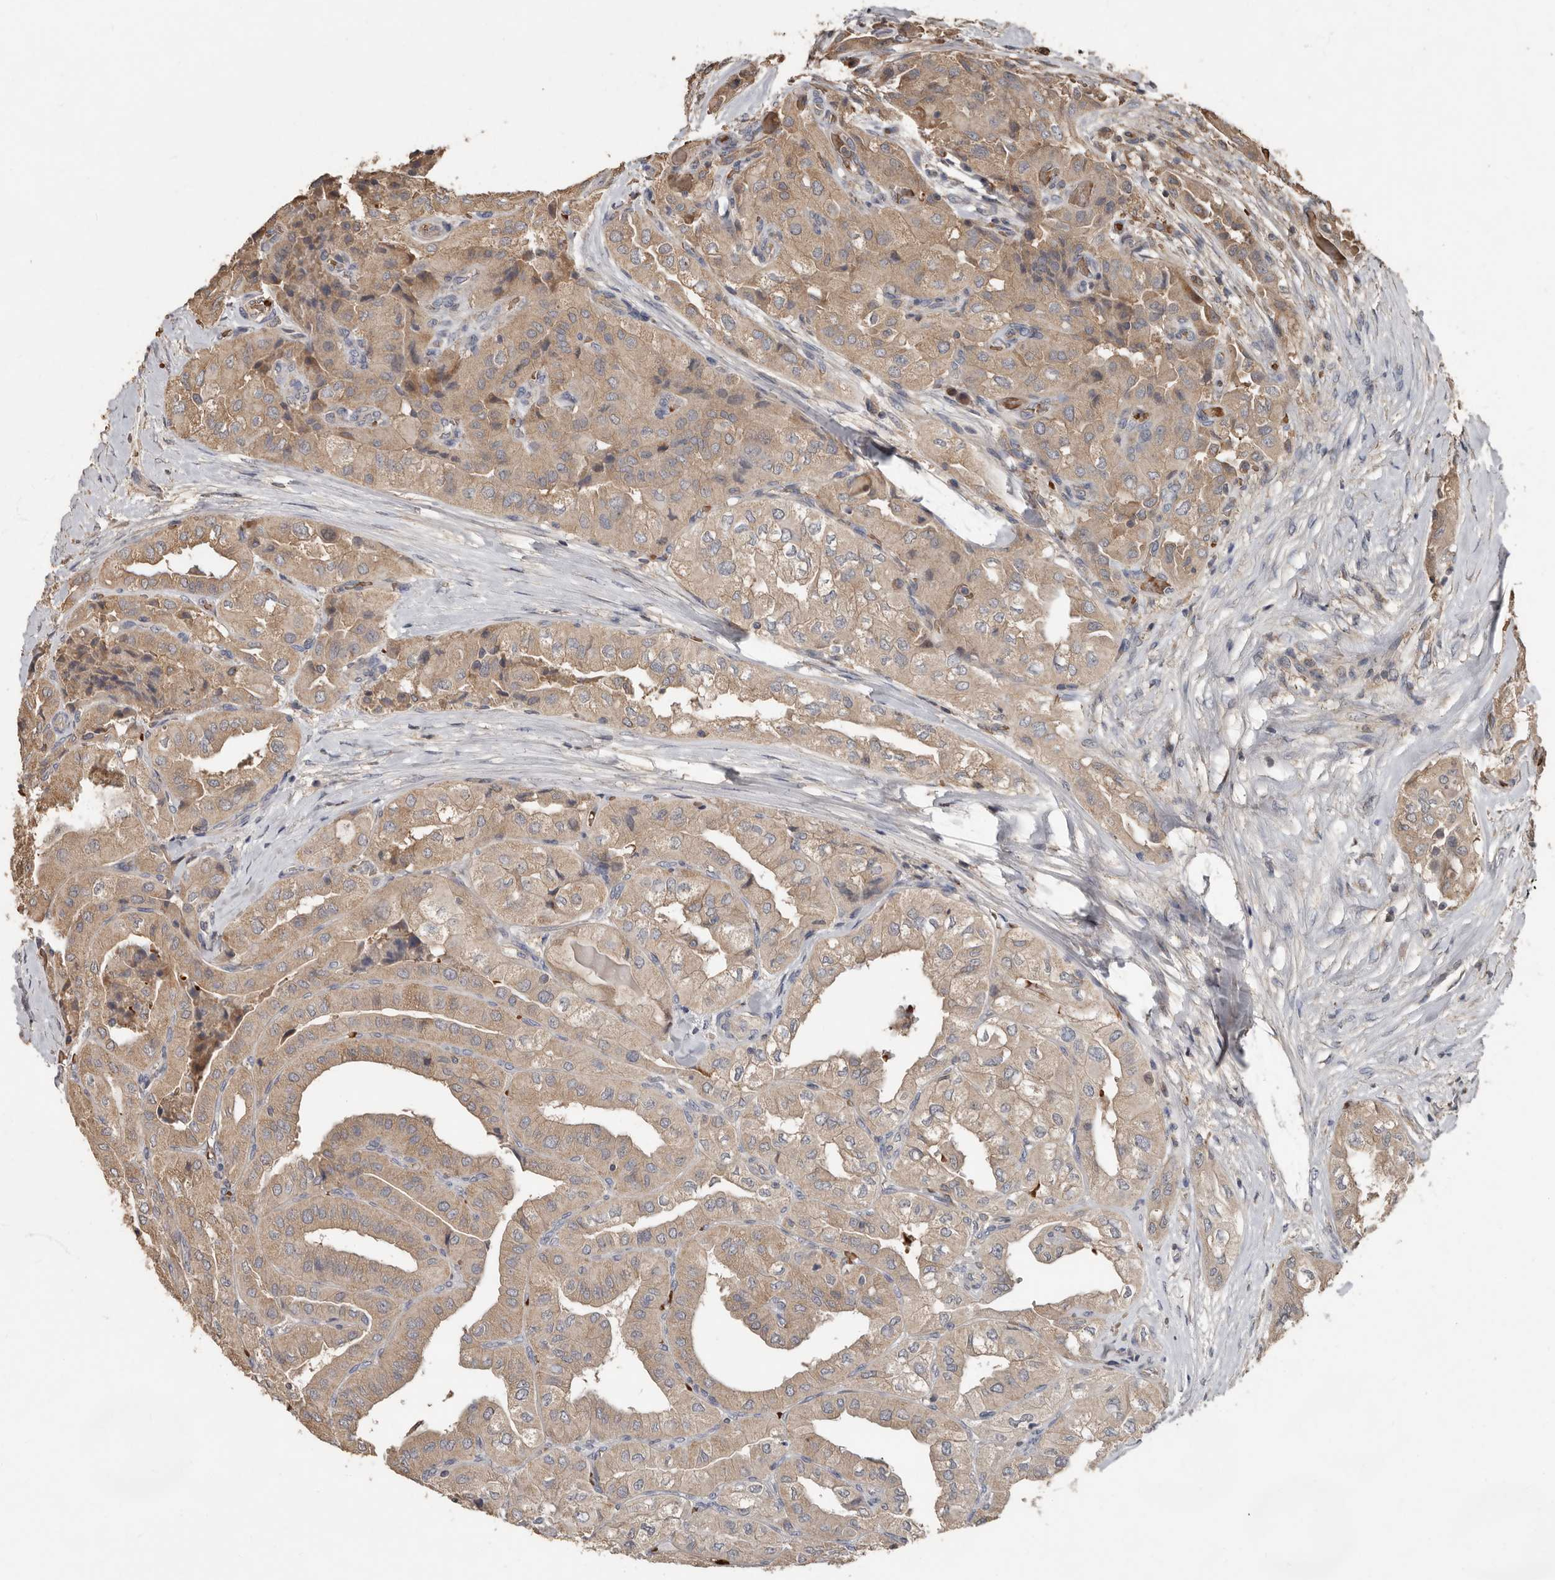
{"staining": {"intensity": "moderate", "quantity": ">75%", "location": "cytoplasmic/membranous"}, "tissue": "thyroid cancer", "cell_type": "Tumor cells", "image_type": "cancer", "snomed": [{"axis": "morphology", "description": "Papillary adenocarcinoma, NOS"}, {"axis": "topography", "description": "Thyroid gland"}], "caption": "An immunohistochemistry histopathology image of tumor tissue is shown. Protein staining in brown shows moderate cytoplasmic/membranous positivity in thyroid cancer (papillary adenocarcinoma) within tumor cells.", "gene": "KIF26B", "patient": {"sex": "female", "age": 59}}